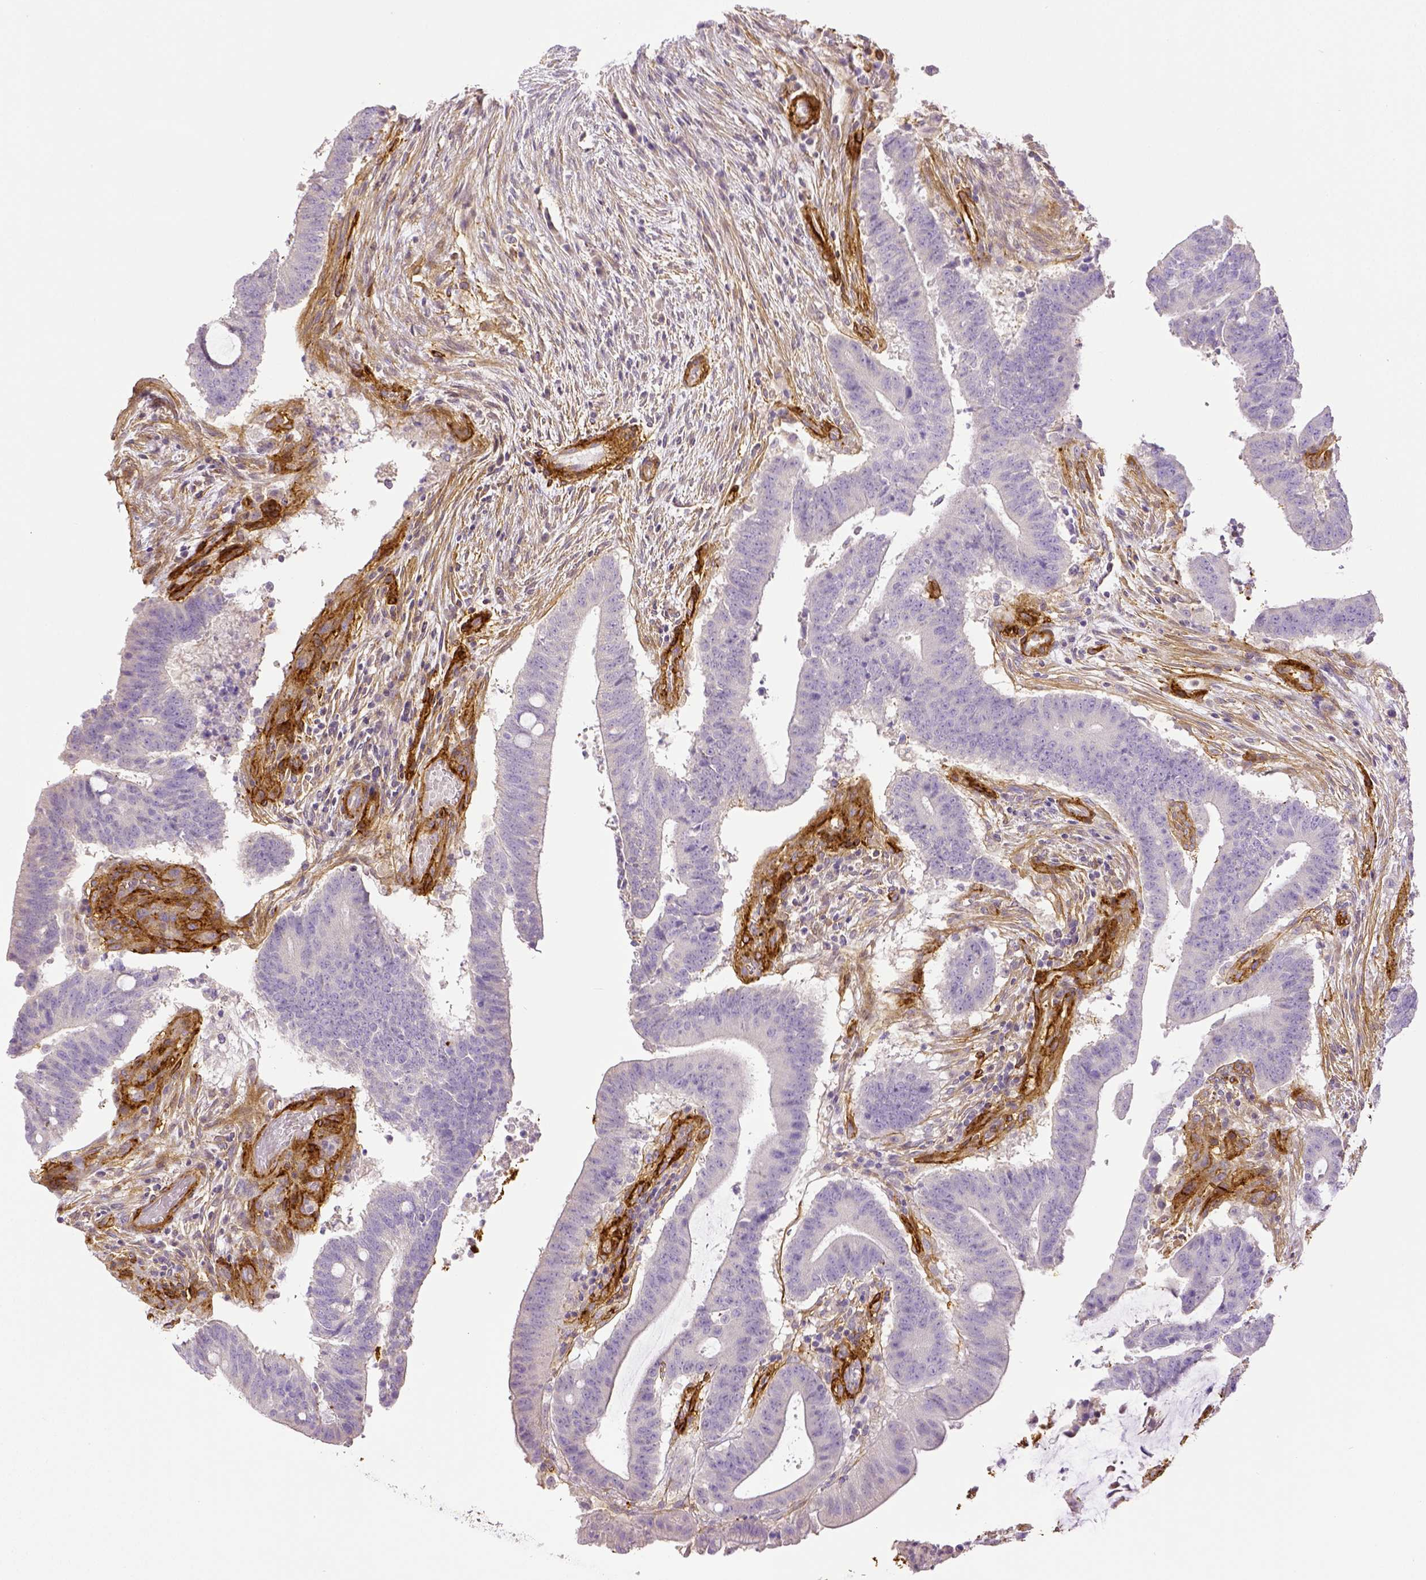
{"staining": {"intensity": "negative", "quantity": "none", "location": "none"}, "tissue": "colorectal cancer", "cell_type": "Tumor cells", "image_type": "cancer", "snomed": [{"axis": "morphology", "description": "Adenocarcinoma, NOS"}, {"axis": "topography", "description": "Colon"}], "caption": "DAB (3,3'-diaminobenzidine) immunohistochemical staining of colorectal cancer (adenocarcinoma) reveals no significant staining in tumor cells. (Stains: DAB (3,3'-diaminobenzidine) immunohistochemistry (IHC) with hematoxylin counter stain, Microscopy: brightfield microscopy at high magnification).", "gene": "THY1", "patient": {"sex": "female", "age": 43}}